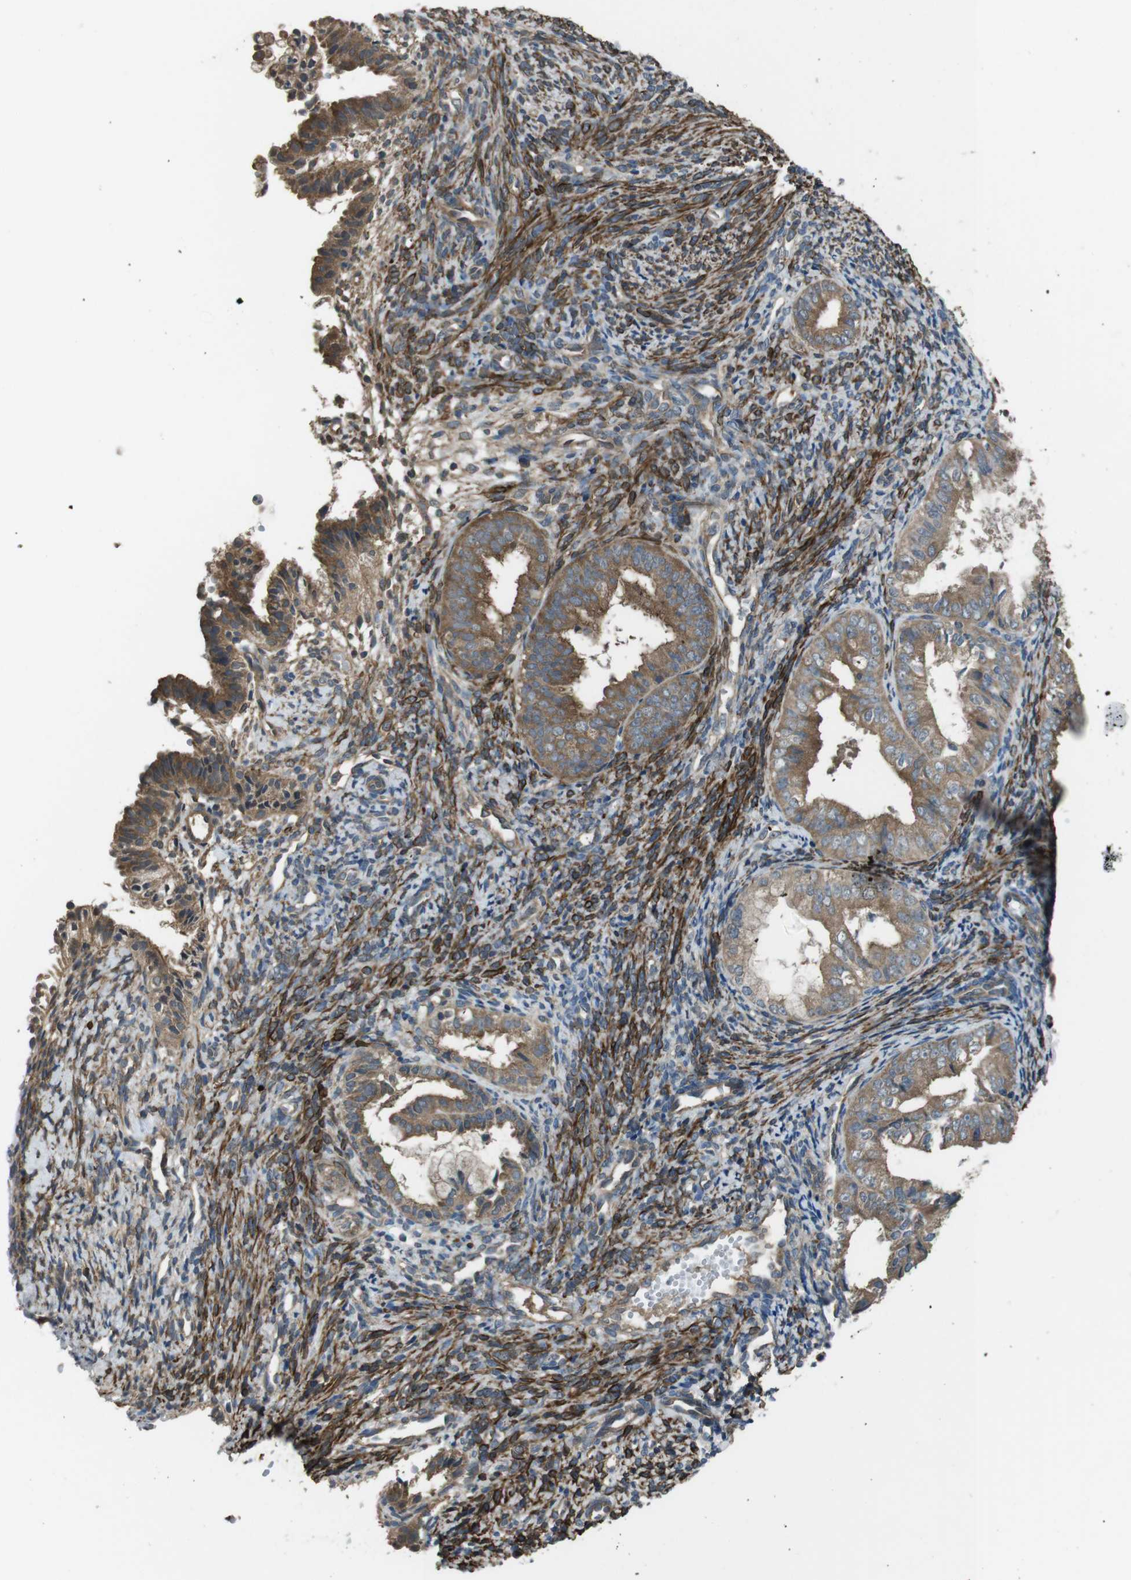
{"staining": {"intensity": "moderate", "quantity": ">75%", "location": "cytoplasmic/membranous"}, "tissue": "endometrial cancer", "cell_type": "Tumor cells", "image_type": "cancer", "snomed": [{"axis": "morphology", "description": "Adenocarcinoma, NOS"}, {"axis": "topography", "description": "Endometrium"}], "caption": "Immunohistochemical staining of endometrial cancer reveals medium levels of moderate cytoplasmic/membranous protein expression in about >75% of tumor cells.", "gene": "FUT2", "patient": {"sex": "female", "age": 63}}